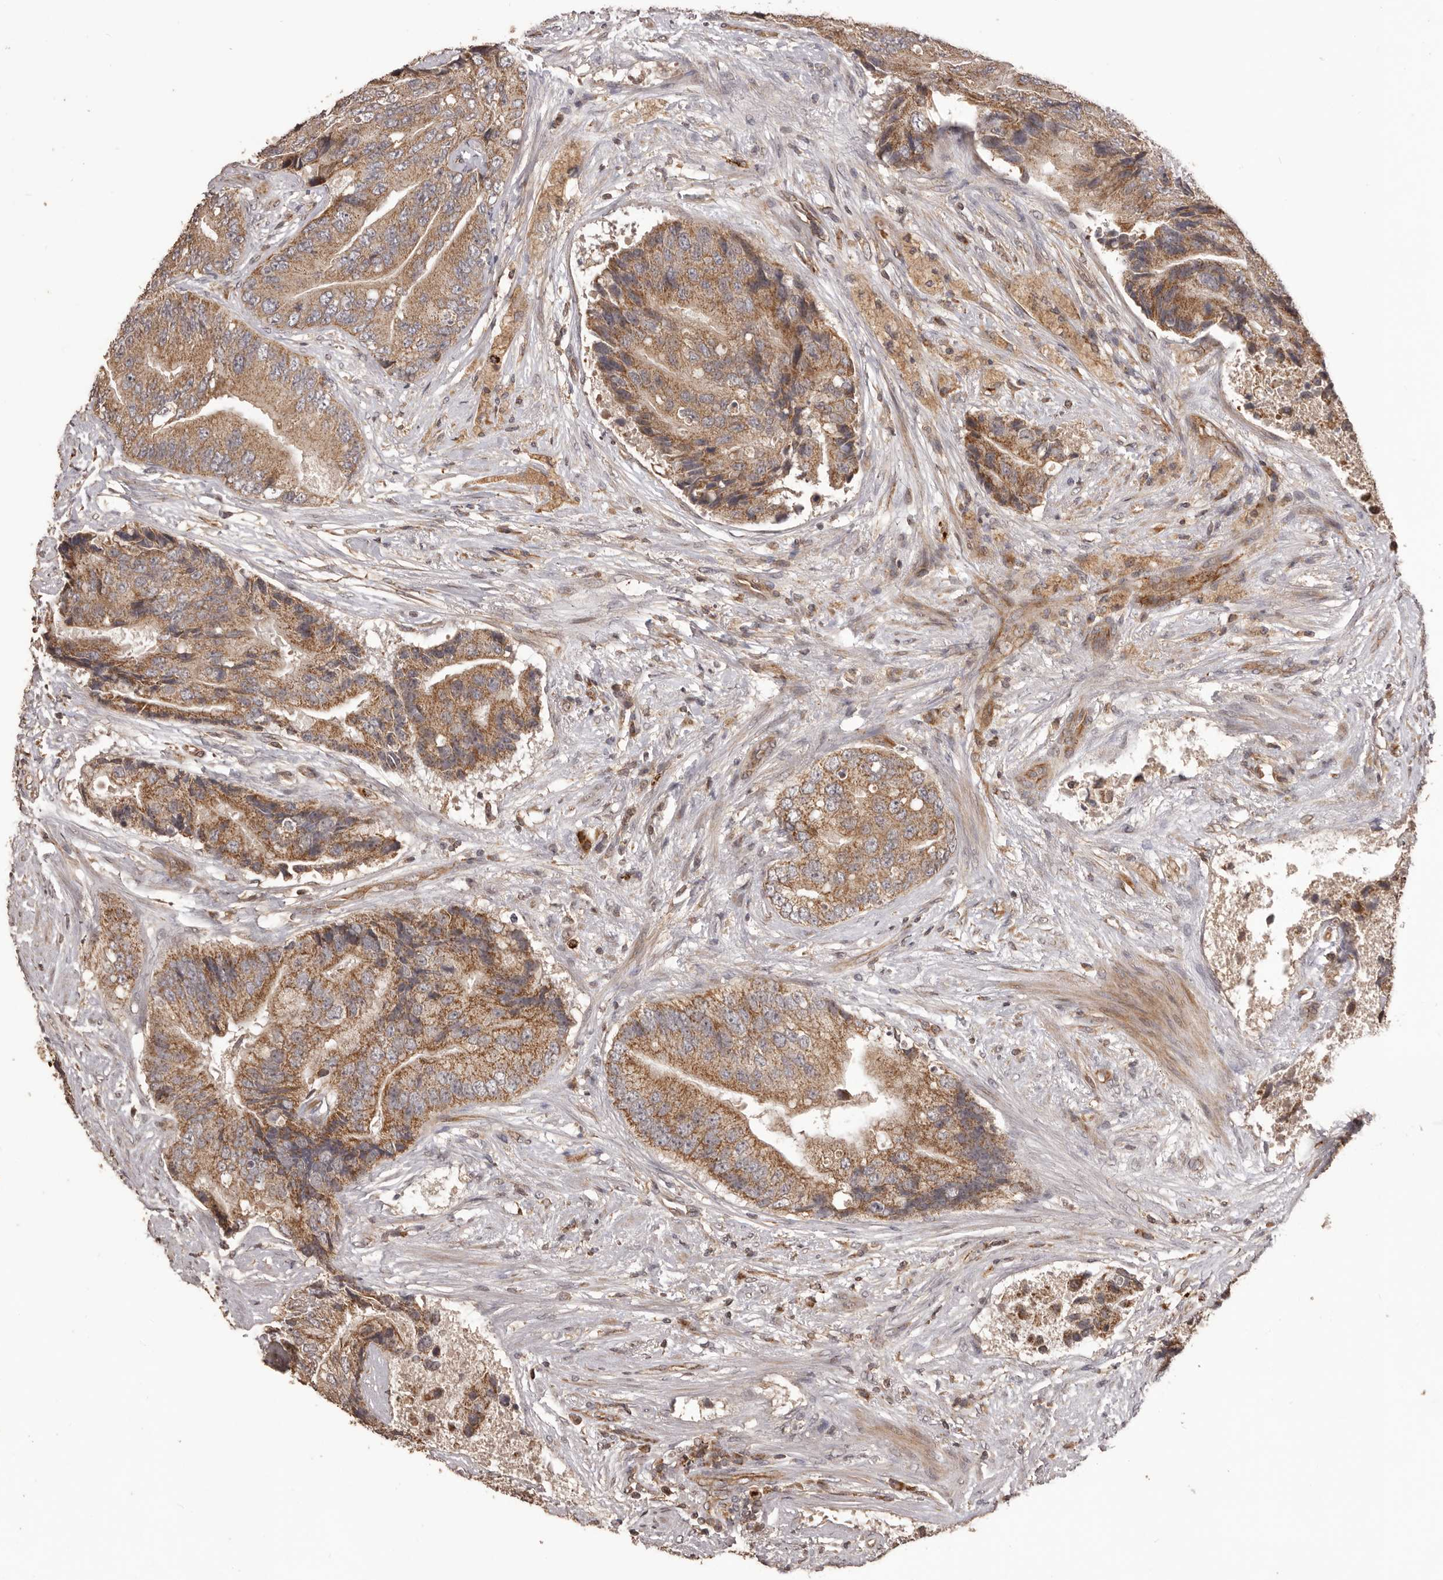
{"staining": {"intensity": "moderate", "quantity": ">75%", "location": "cytoplasmic/membranous"}, "tissue": "prostate cancer", "cell_type": "Tumor cells", "image_type": "cancer", "snomed": [{"axis": "morphology", "description": "Adenocarcinoma, High grade"}, {"axis": "topography", "description": "Prostate"}], "caption": "Brown immunohistochemical staining in prostate high-grade adenocarcinoma shows moderate cytoplasmic/membranous staining in approximately >75% of tumor cells. (IHC, brightfield microscopy, high magnification).", "gene": "QRSL1", "patient": {"sex": "male", "age": 70}}